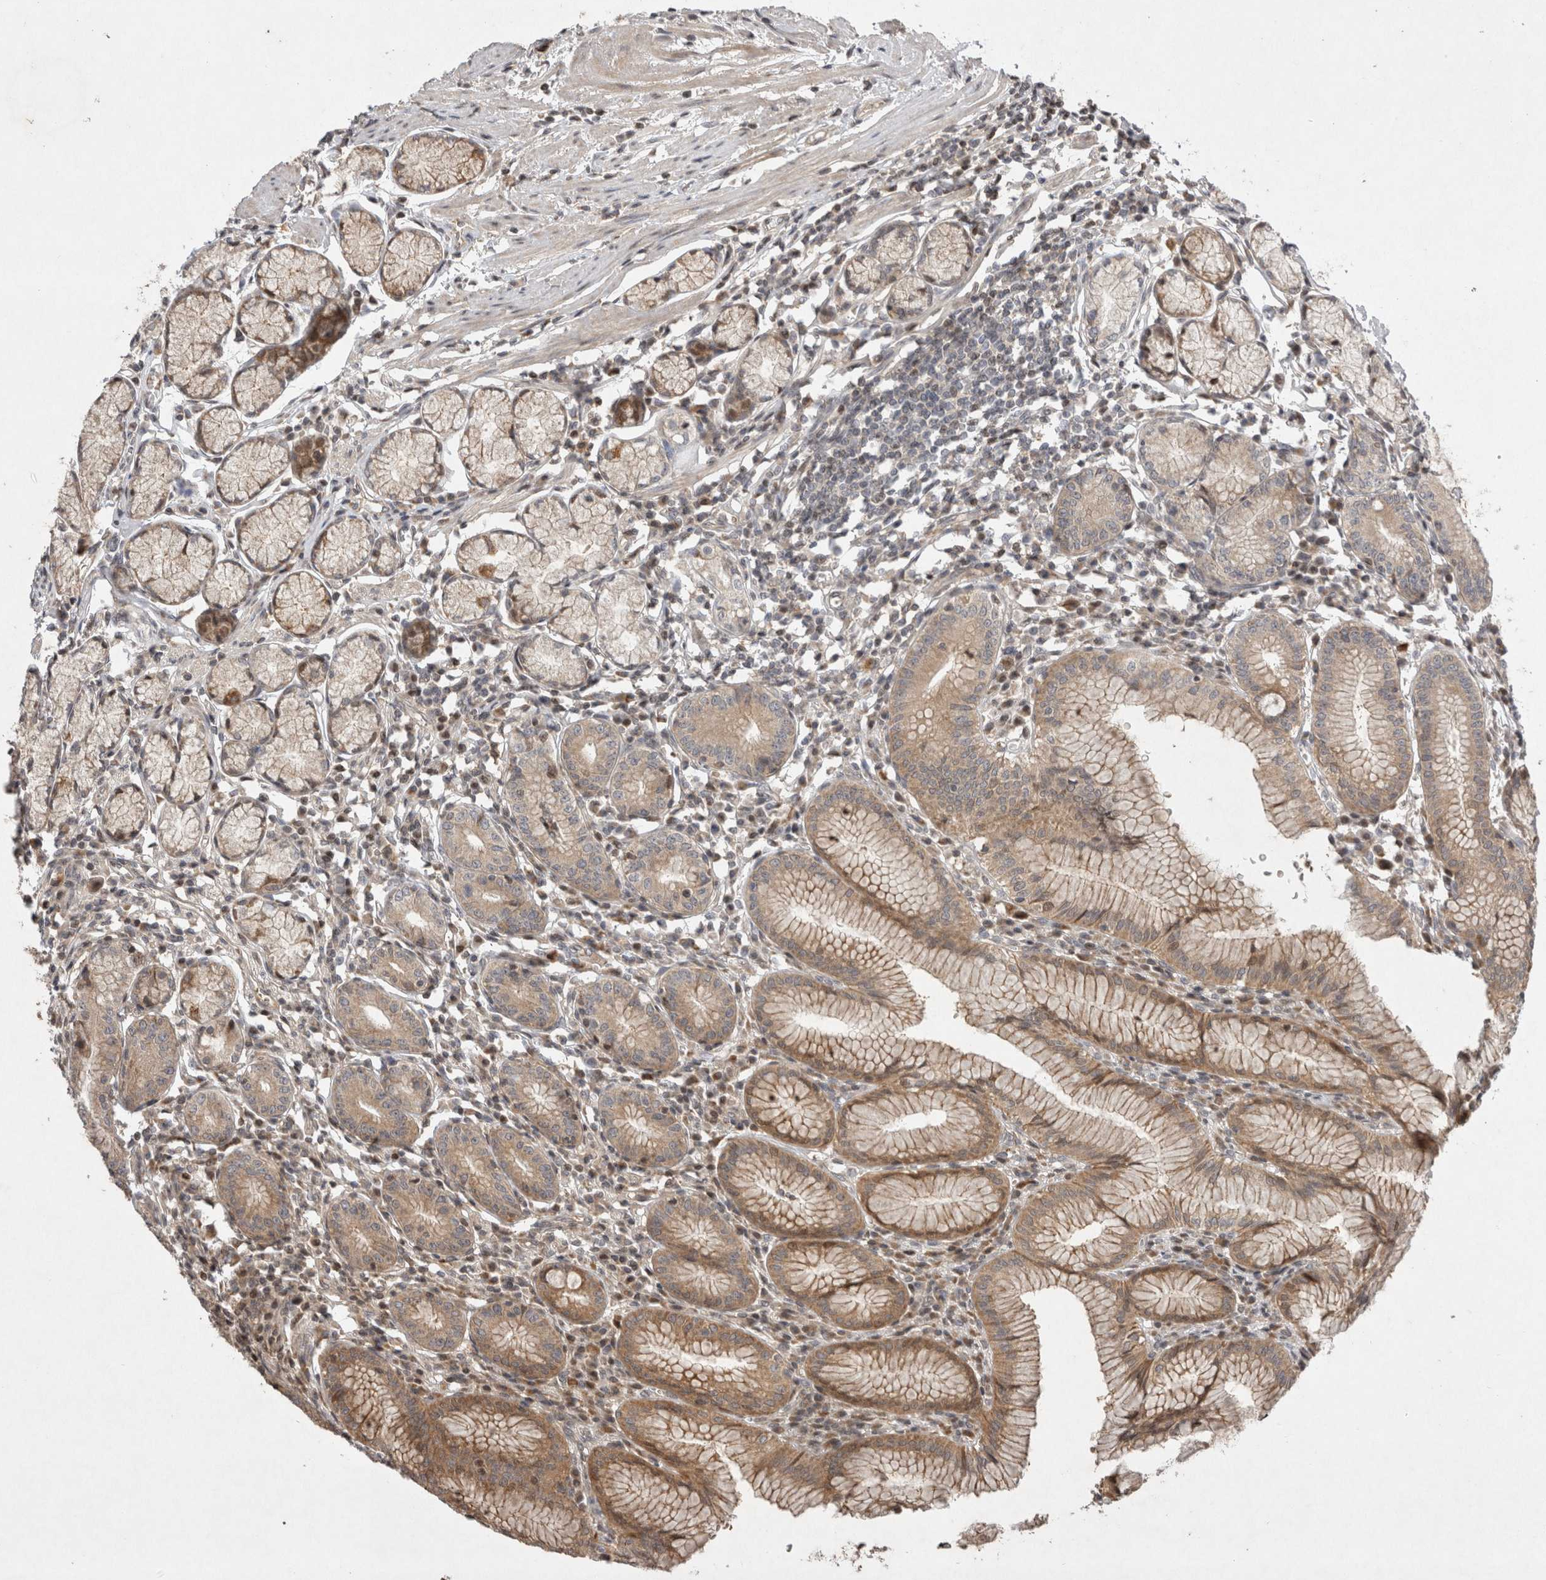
{"staining": {"intensity": "moderate", "quantity": ">75%", "location": "cytoplasmic/membranous"}, "tissue": "stomach", "cell_type": "Glandular cells", "image_type": "normal", "snomed": [{"axis": "morphology", "description": "Normal tissue, NOS"}, {"axis": "topography", "description": "Stomach"}], "caption": "Protein staining by IHC displays moderate cytoplasmic/membranous expression in about >75% of glandular cells in normal stomach. (DAB IHC with brightfield microscopy, high magnification).", "gene": "EIF2AK1", "patient": {"sex": "male", "age": 55}}